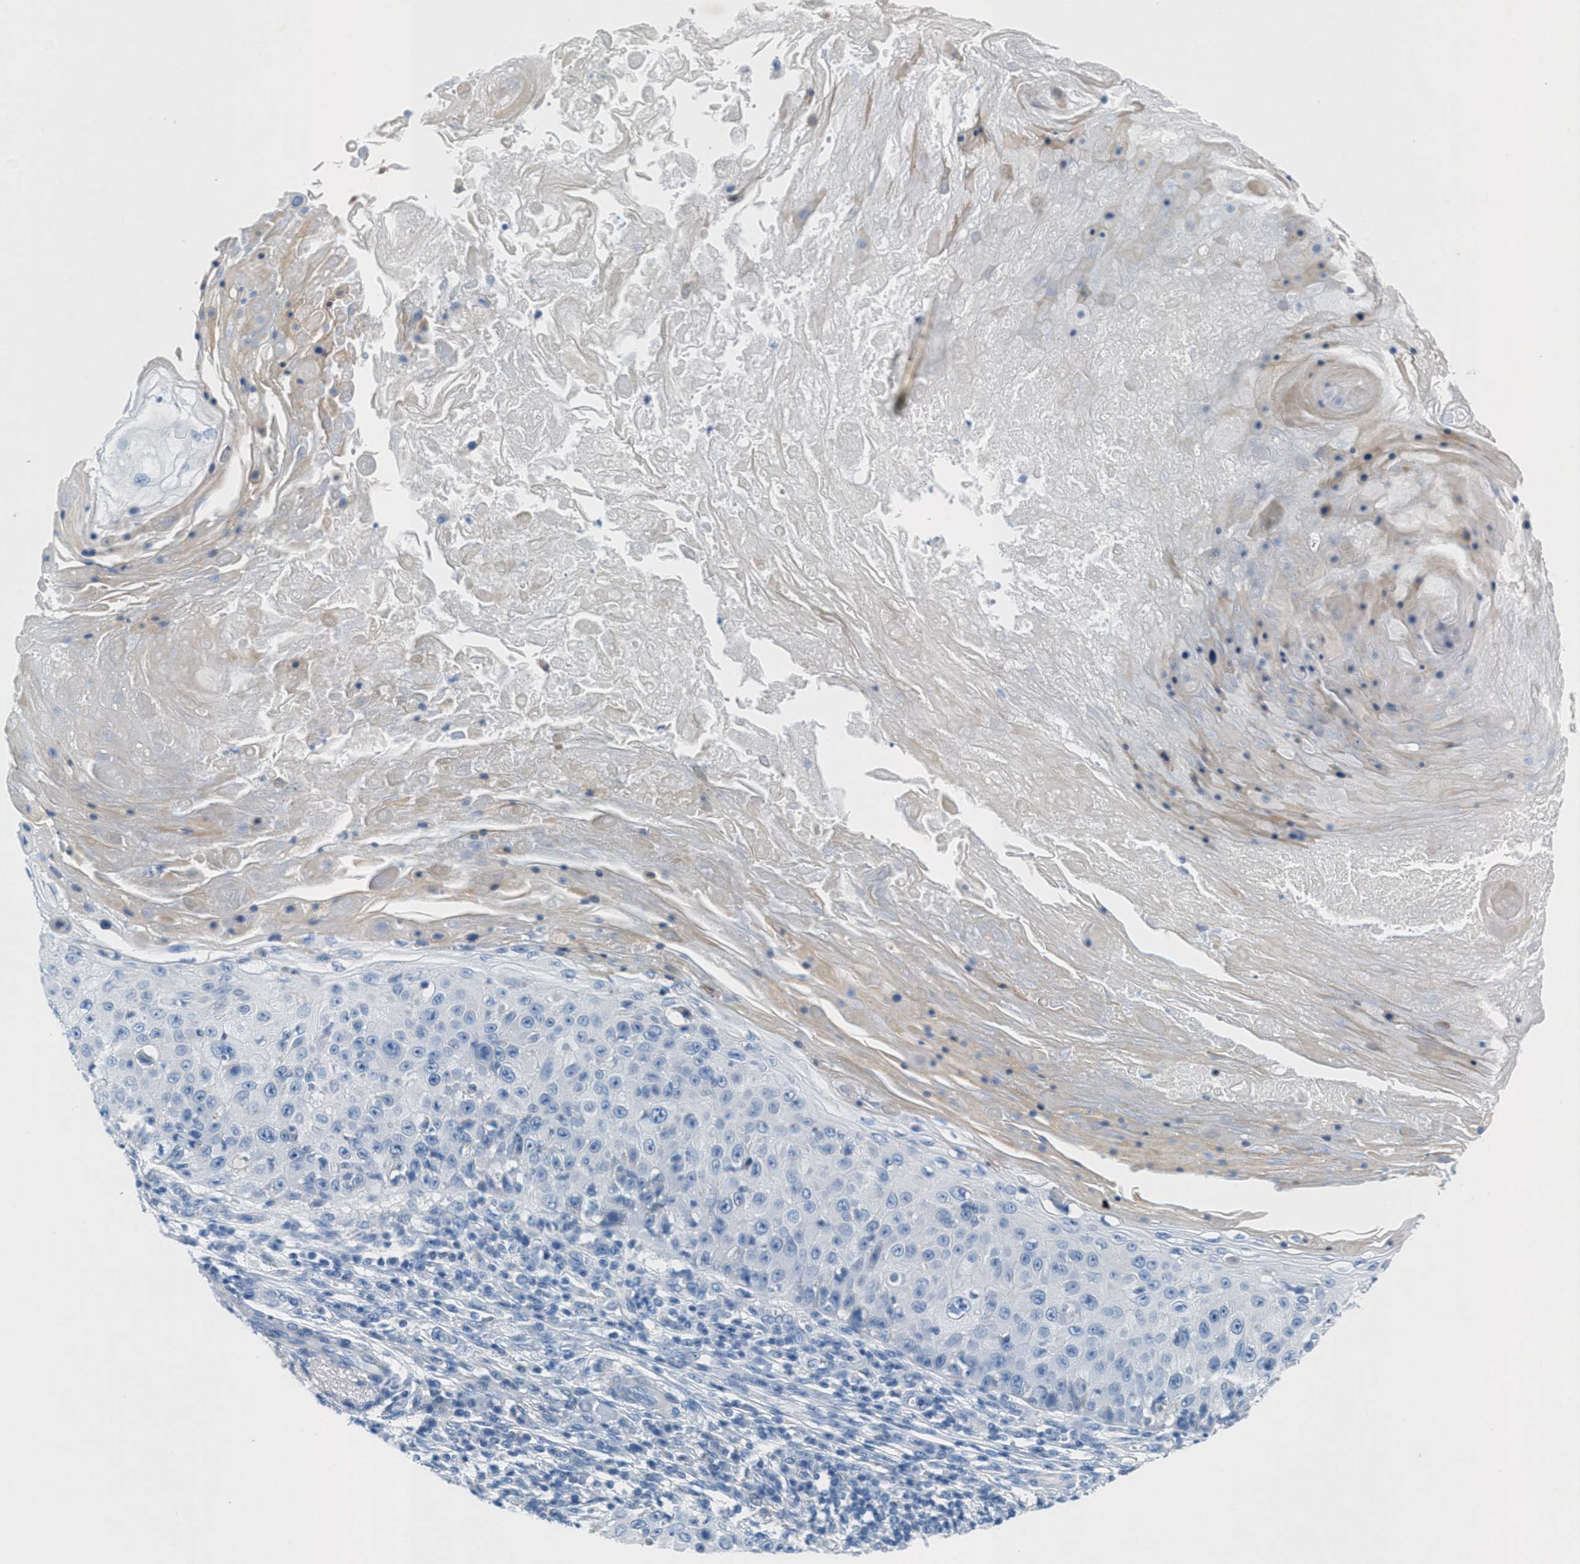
{"staining": {"intensity": "negative", "quantity": "none", "location": "none"}, "tissue": "skin cancer", "cell_type": "Tumor cells", "image_type": "cancer", "snomed": [{"axis": "morphology", "description": "Squamous cell carcinoma, NOS"}, {"axis": "topography", "description": "Skin"}], "caption": "IHC photomicrograph of neoplastic tissue: human squamous cell carcinoma (skin) stained with DAB (3,3'-diaminobenzidine) reveals no significant protein staining in tumor cells.", "gene": "GALNT17", "patient": {"sex": "male", "age": 86}}